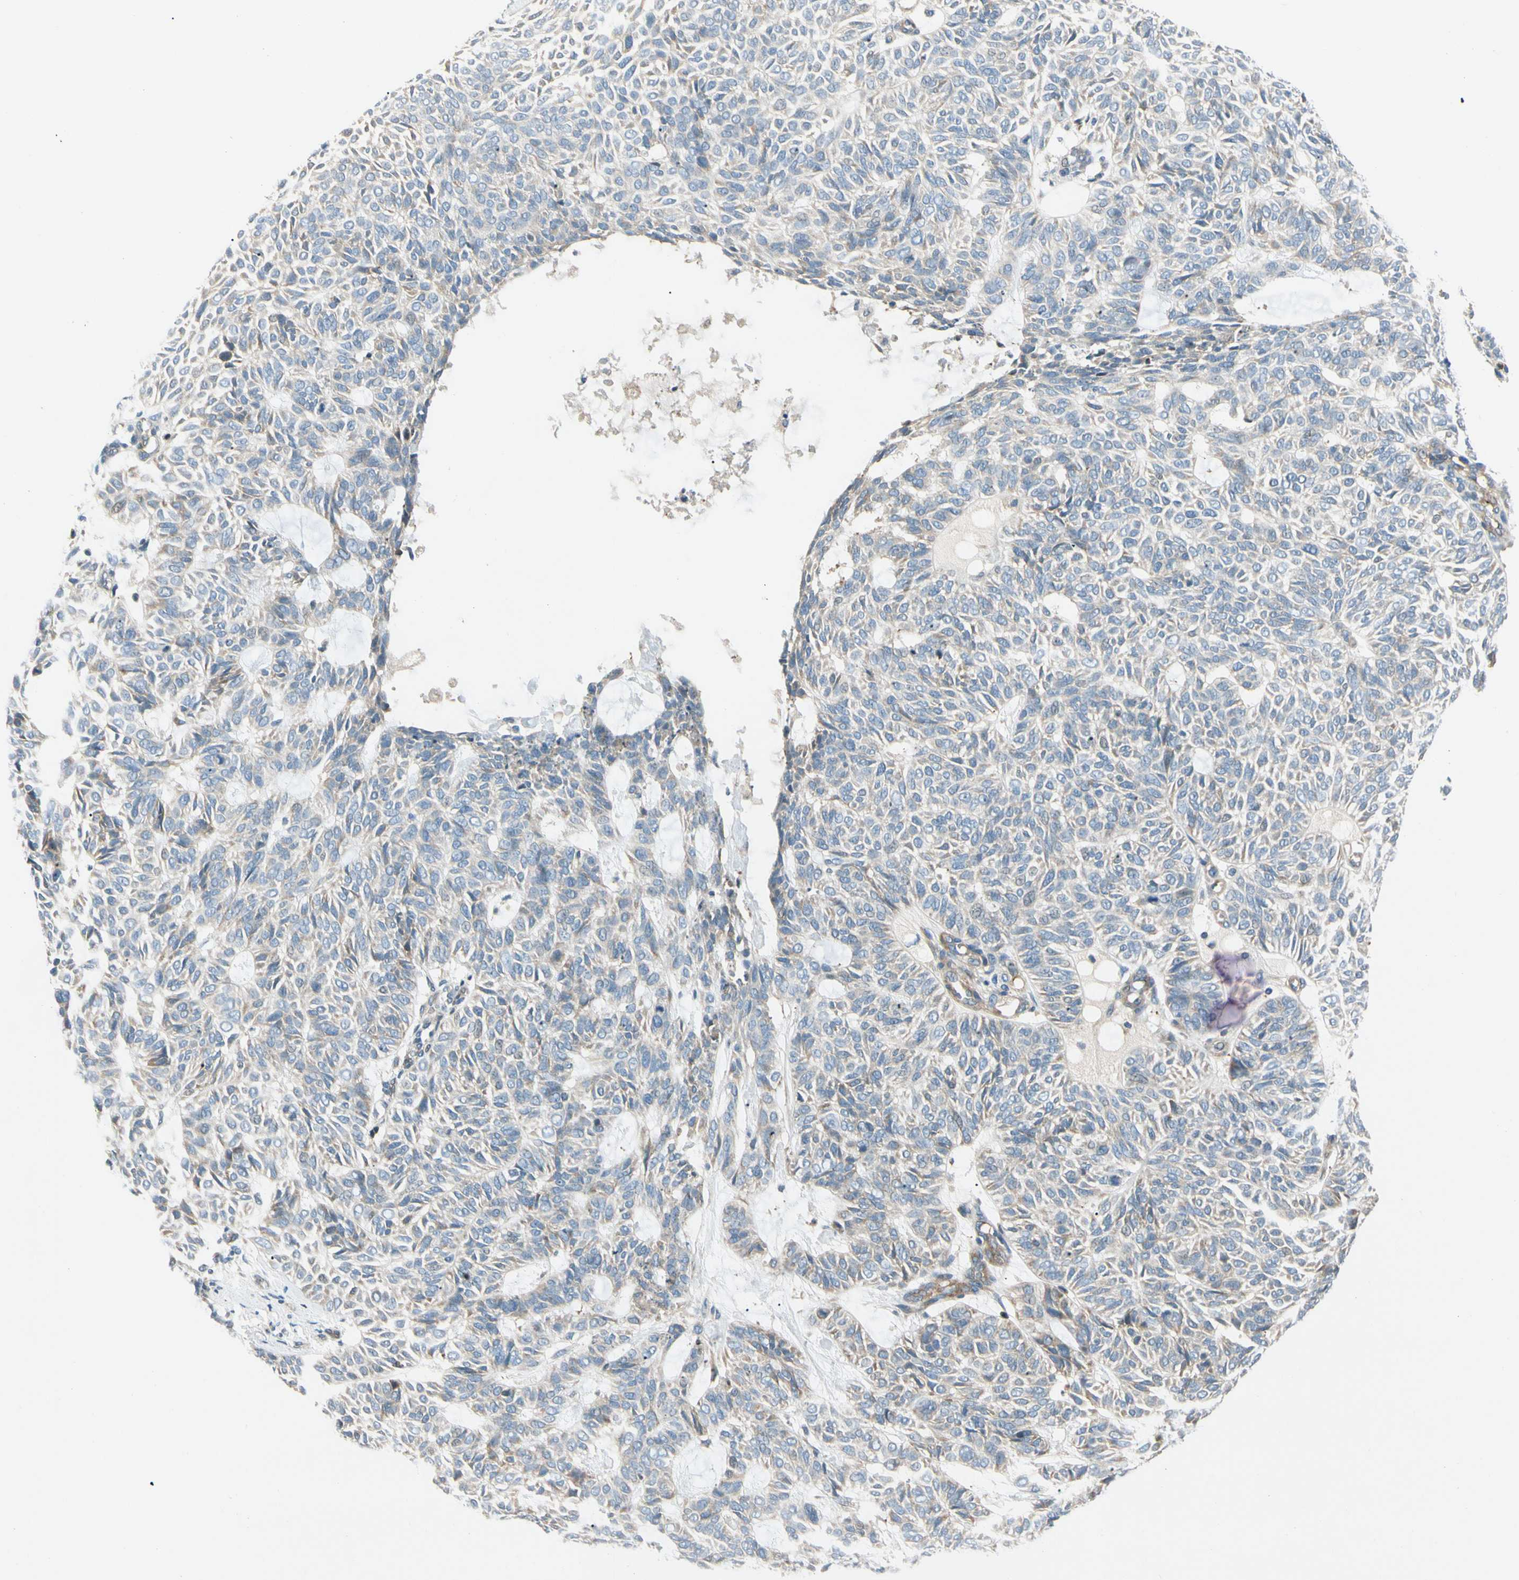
{"staining": {"intensity": "weak", "quantity": "25%-75%", "location": "cytoplasmic/membranous"}, "tissue": "skin cancer", "cell_type": "Tumor cells", "image_type": "cancer", "snomed": [{"axis": "morphology", "description": "Basal cell carcinoma"}, {"axis": "topography", "description": "Skin"}], "caption": "Skin cancer (basal cell carcinoma) tissue demonstrates weak cytoplasmic/membranous positivity in about 25%-75% of tumor cells", "gene": "CDH6", "patient": {"sex": "male", "age": 87}}